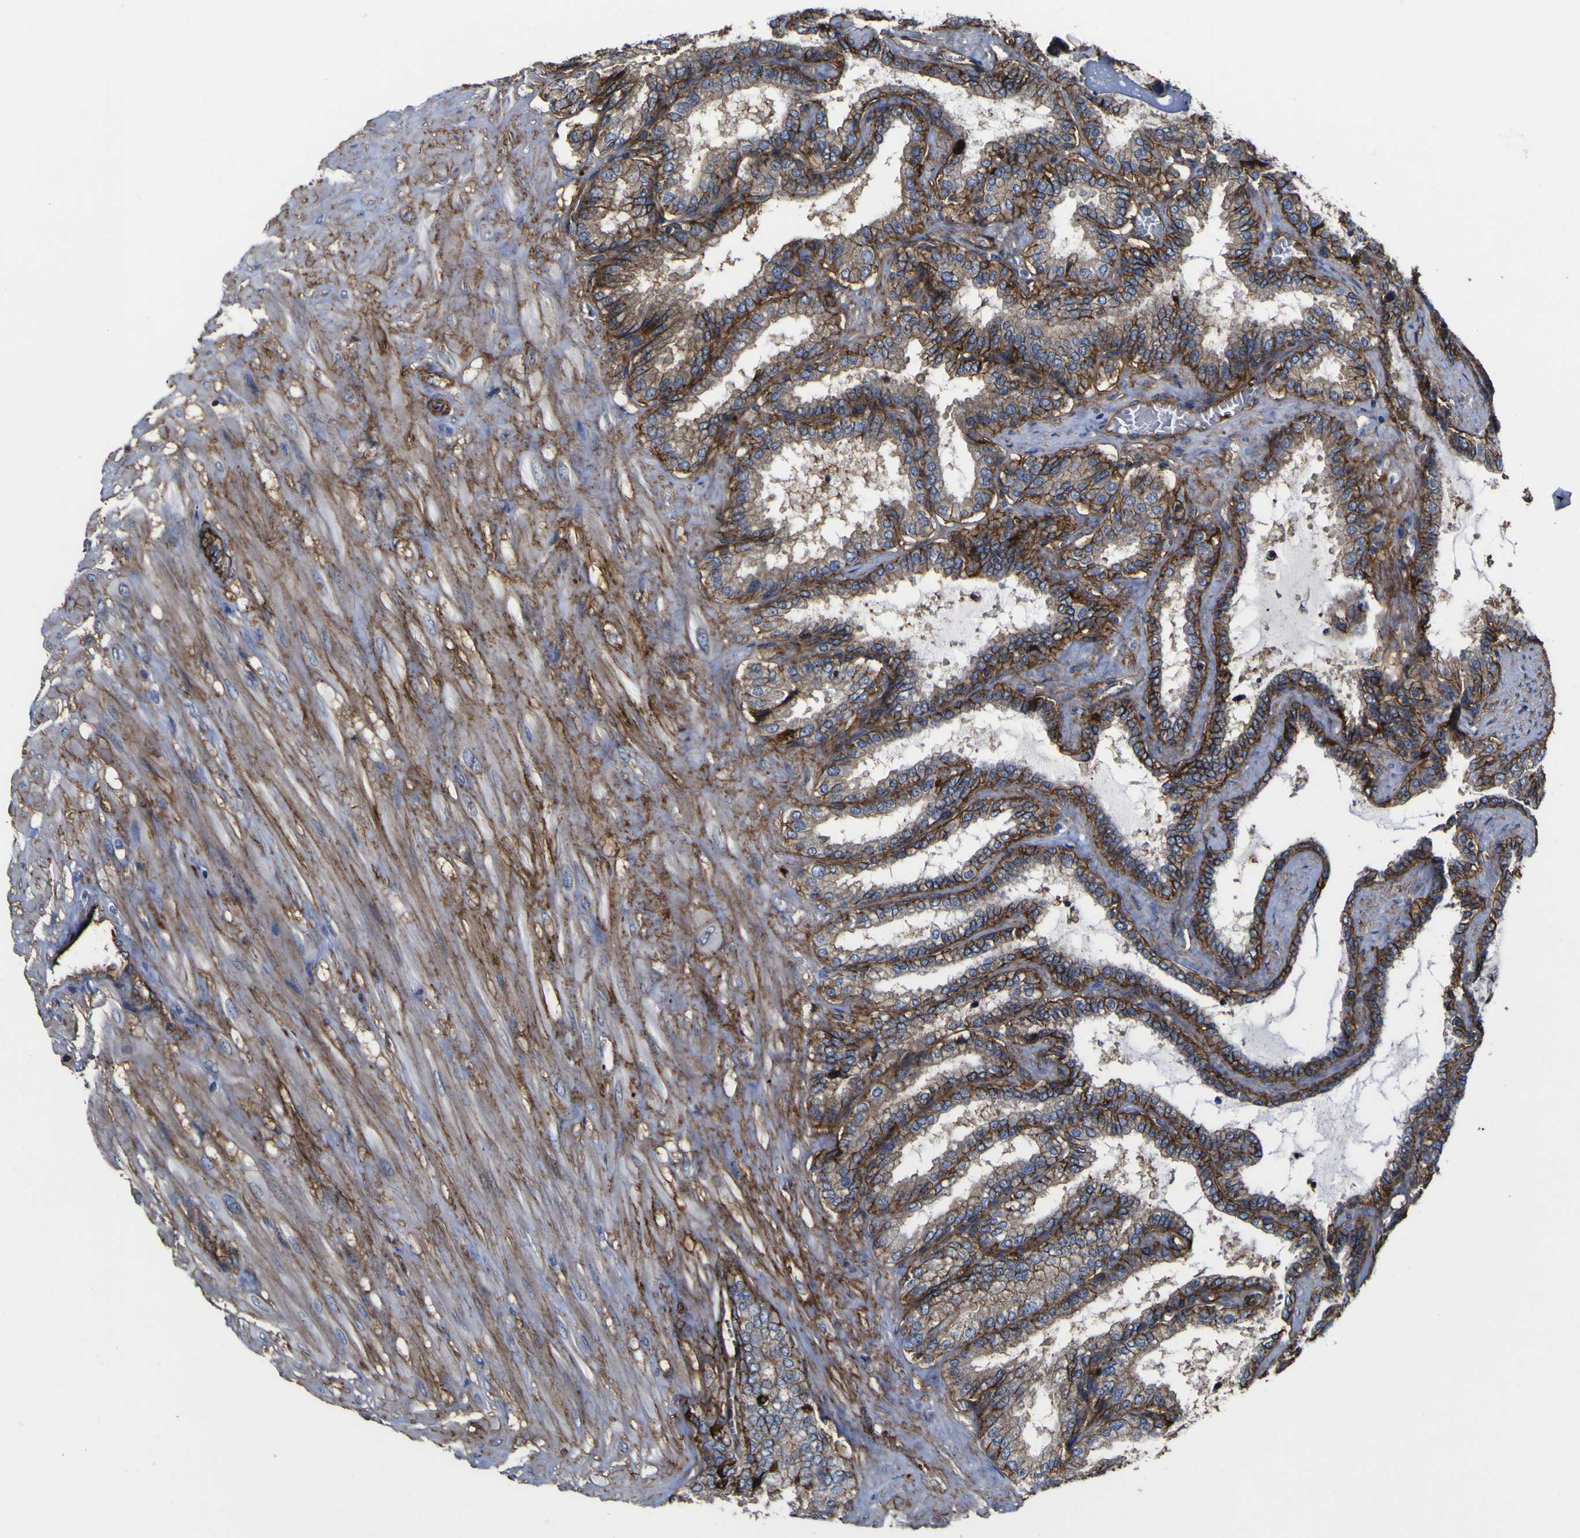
{"staining": {"intensity": "moderate", "quantity": ">75%", "location": "cytoplasmic/membranous"}, "tissue": "seminal vesicle", "cell_type": "Glandular cells", "image_type": "normal", "snomed": [{"axis": "morphology", "description": "Normal tissue, NOS"}, {"axis": "topography", "description": "Seminal veicle"}], "caption": "Benign seminal vesicle demonstrates moderate cytoplasmic/membranous positivity in approximately >75% of glandular cells, visualized by immunohistochemistry.", "gene": "CD151", "patient": {"sex": "male", "age": 46}}